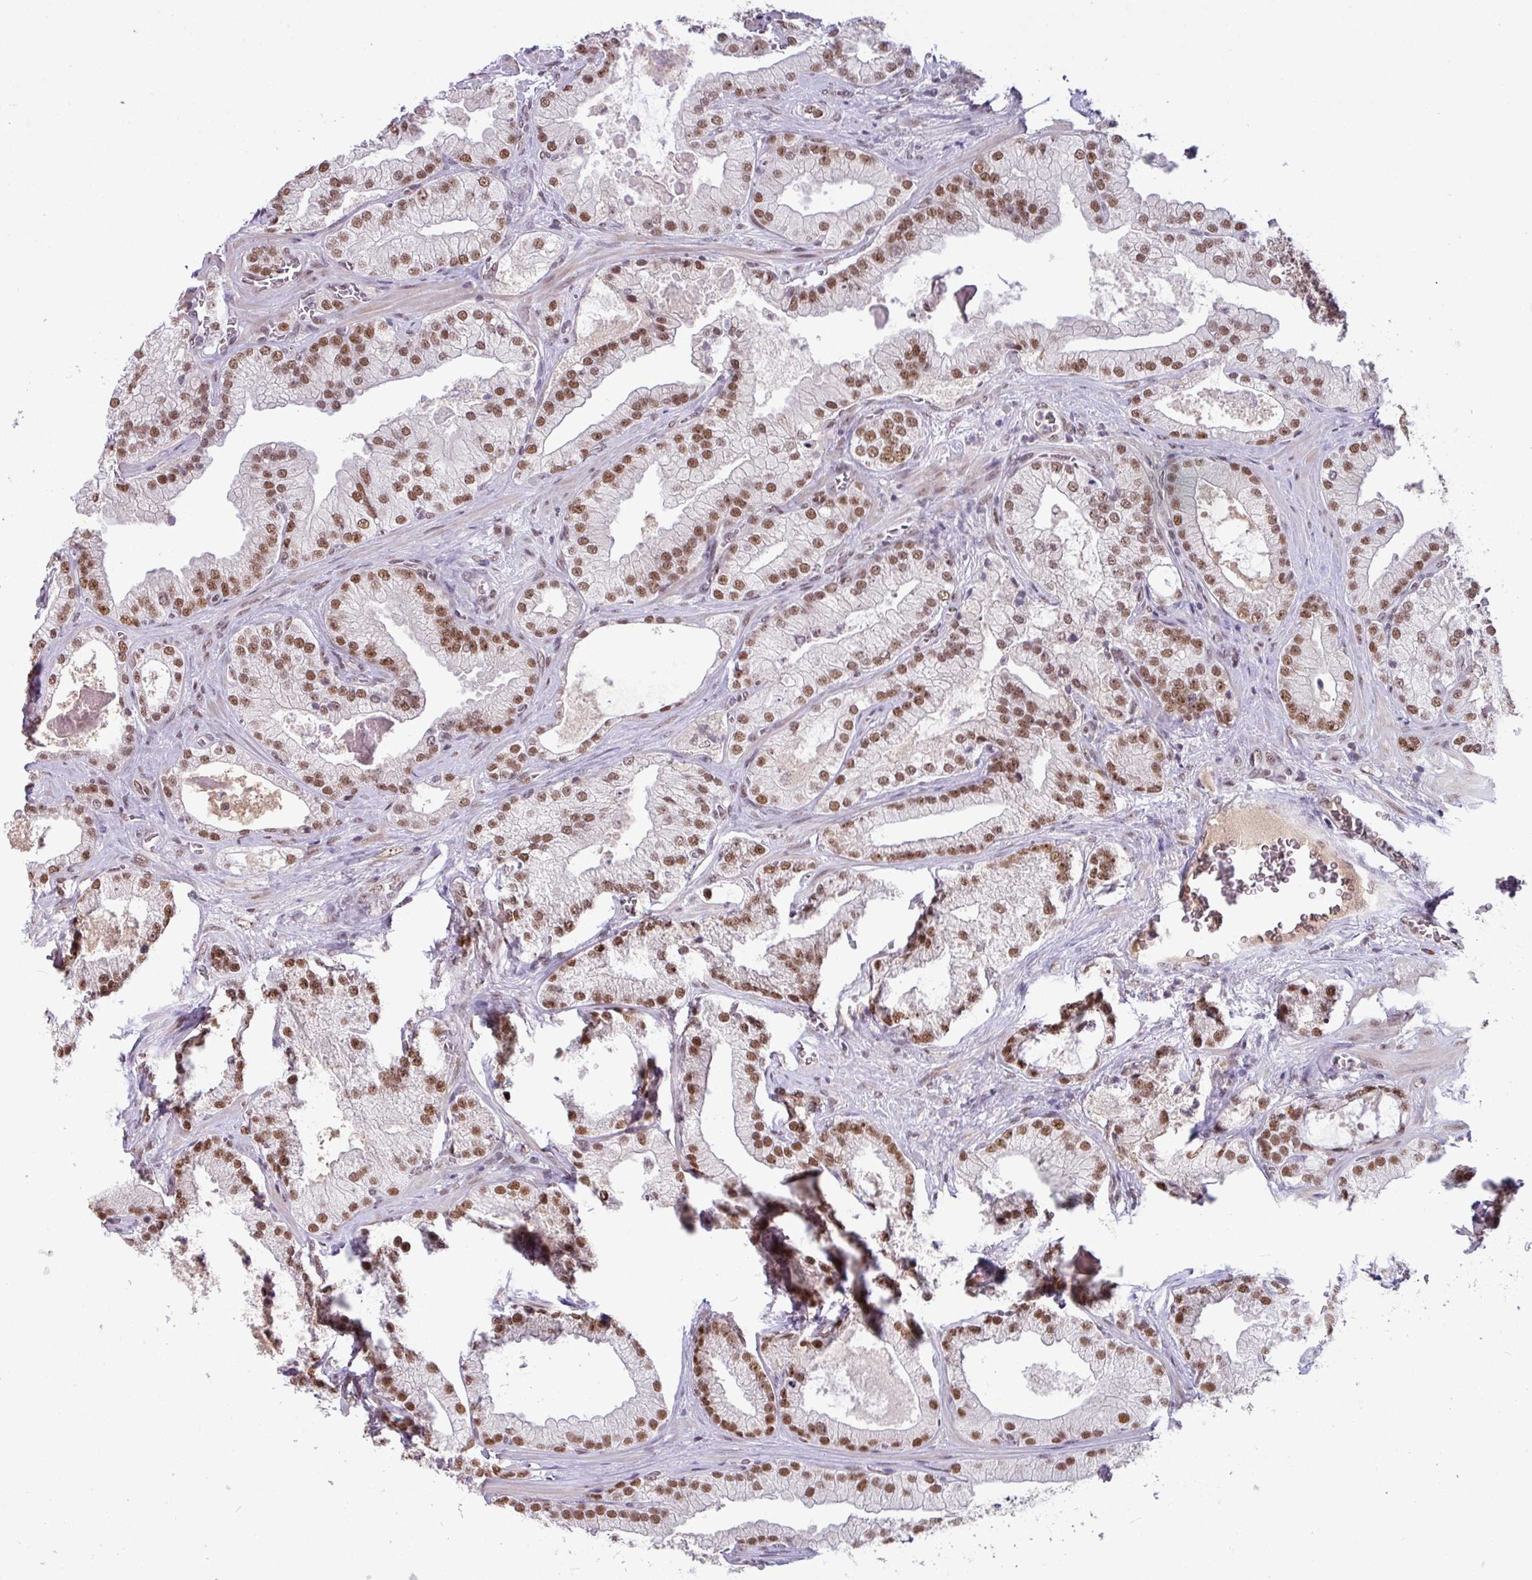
{"staining": {"intensity": "moderate", "quantity": ">75%", "location": "nuclear"}, "tissue": "prostate cancer", "cell_type": "Tumor cells", "image_type": "cancer", "snomed": [{"axis": "morphology", "description": "Adenocarcinoma, High grade"}, {"axis": "topography", "description": "Prostate"}], "caption": "Protein analysis of prostate cancer (high-grade adenocarcinoma) tissue shows moderate nuclear staining in approximately >75% of tumor cells.", "gene": "TDG", "patient": {"sex": "male", "age": 68}}